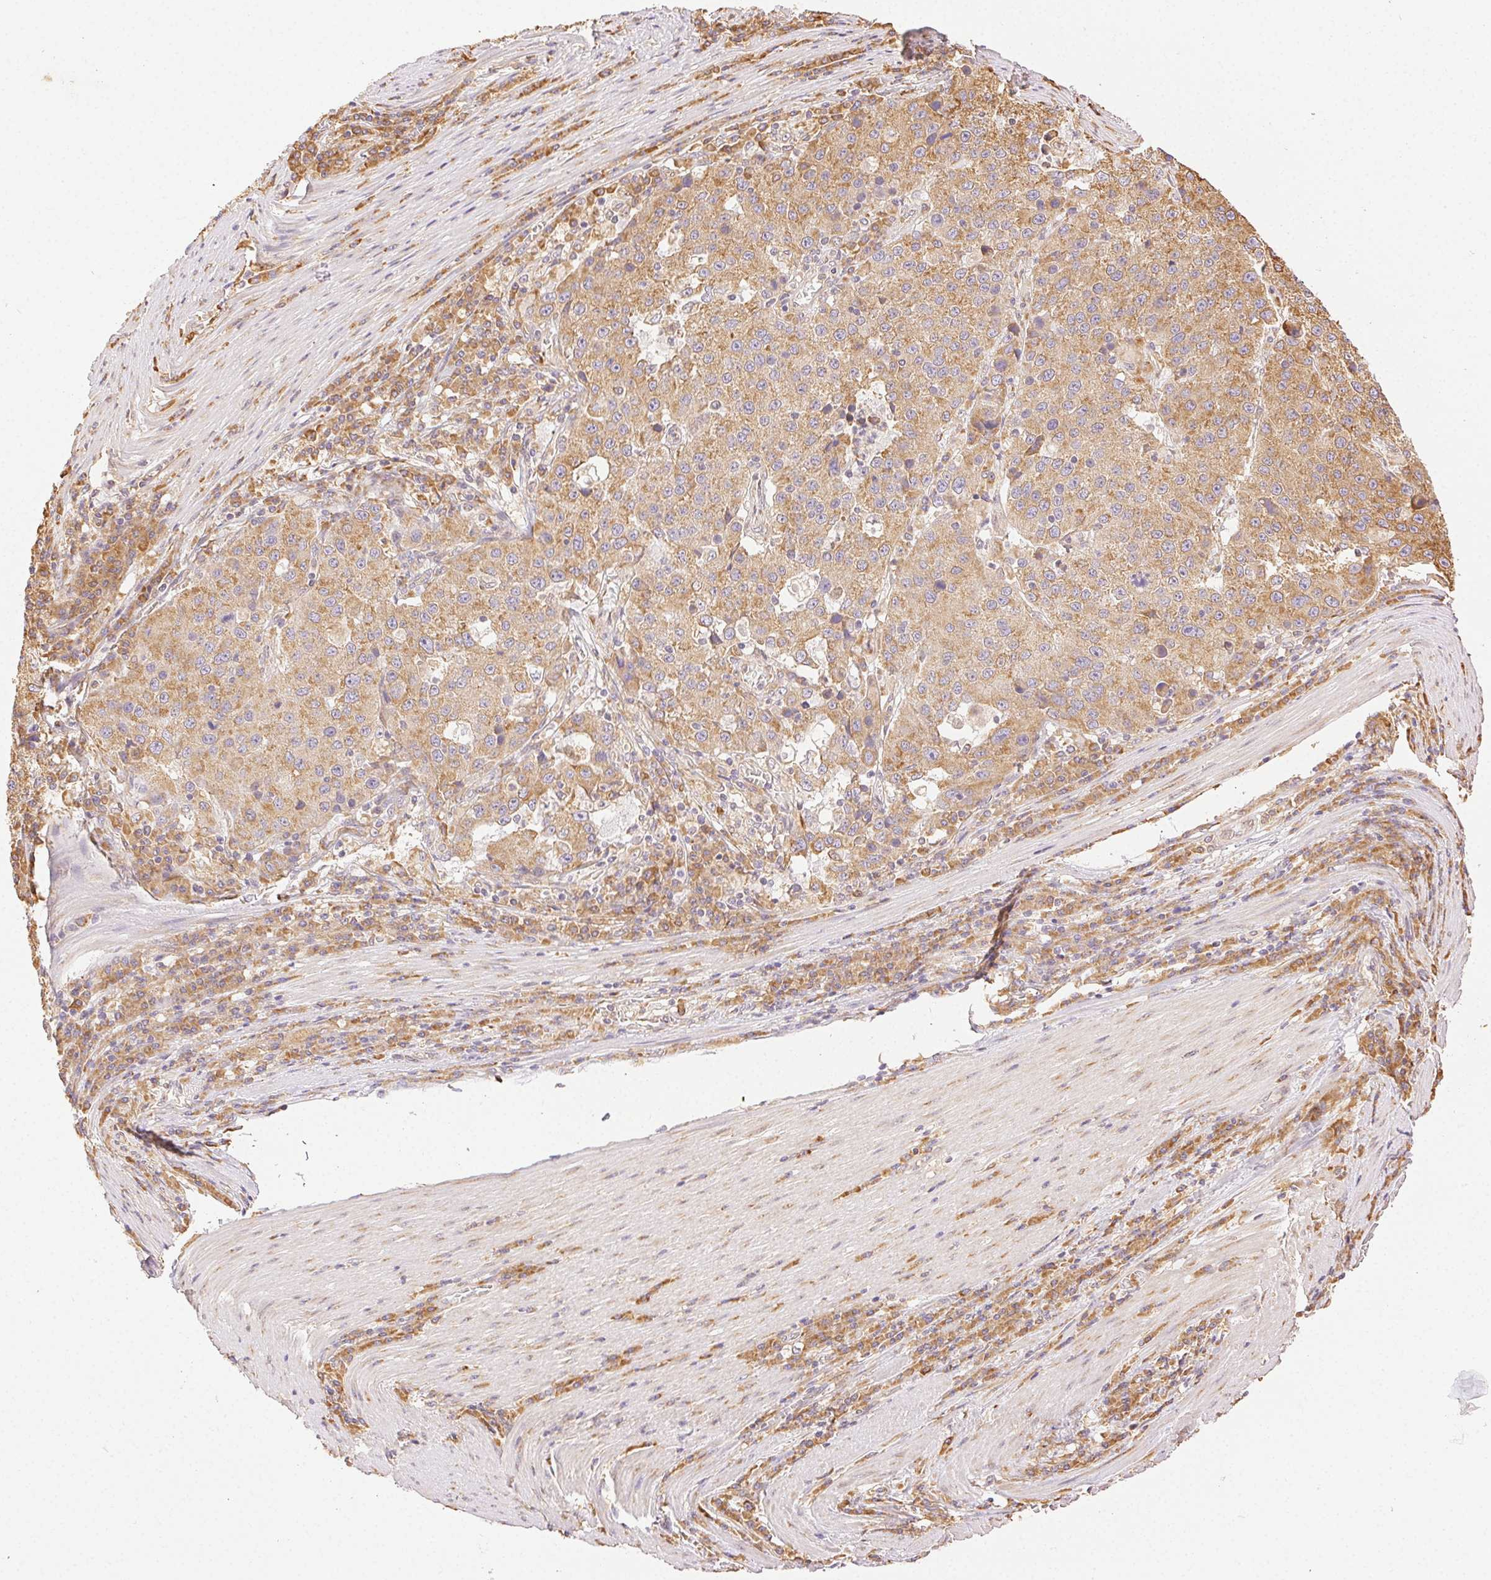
{"staining": {"intensity": "moderate", "quantity": ">75%", "location": "cytoplasmic/membranous"}, "tissue": "stomach cancer", "cell_type": "Tumor cells", "image_type": "cancer", "snomed": [{"axis": "morphology", "description": "Adenocarcinoma, NOS"}, {"axis": "topography", "description": "Stomach"}], "caption": "Moderate cytoplasmic/membranous staining for a protein is seen in approximately >75% of tumor cells of stomach adenocarcinoma using IHC.", "gene": "ENTREP1", "patient": {"sex": "male", "age": 71}}